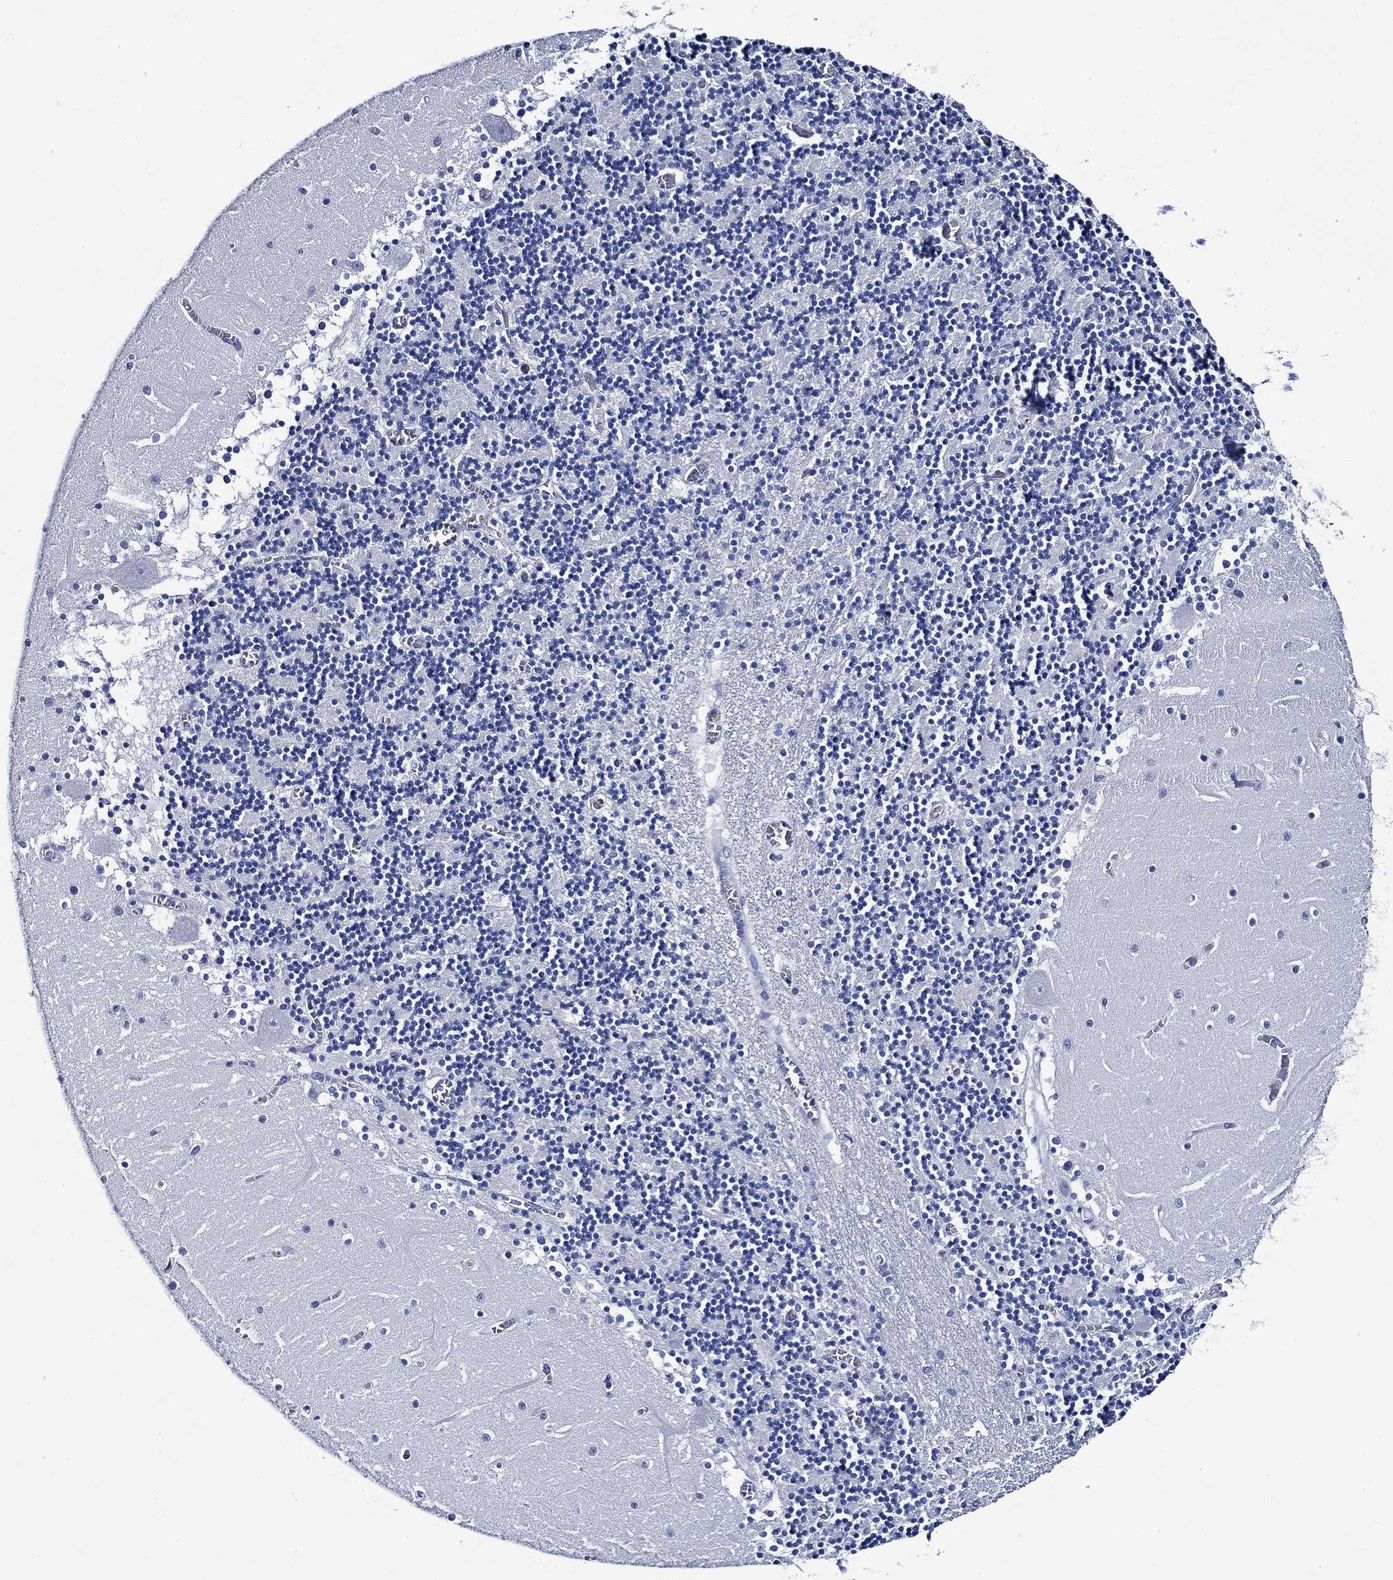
{"staining": {"intensity": "negative", "quantity": "none", "location": "none"}, "tissue": "cerebellum", "cell_type": "Cells in granular layer", "image_type": "normal", "snomed": [{"axis": "morphology", "description": "Normal tissue, NOS"}, {"axis": "topography", "description": "Cerebellum"}], "caption": "High power microscopy histopathology image of an immunohistochemistry micrograph of unremarkable cerebellum, revealing no significant expression in cells in granular layer.", "gene": "WDR62", "patient": {"sex": "female", "age": 28}}